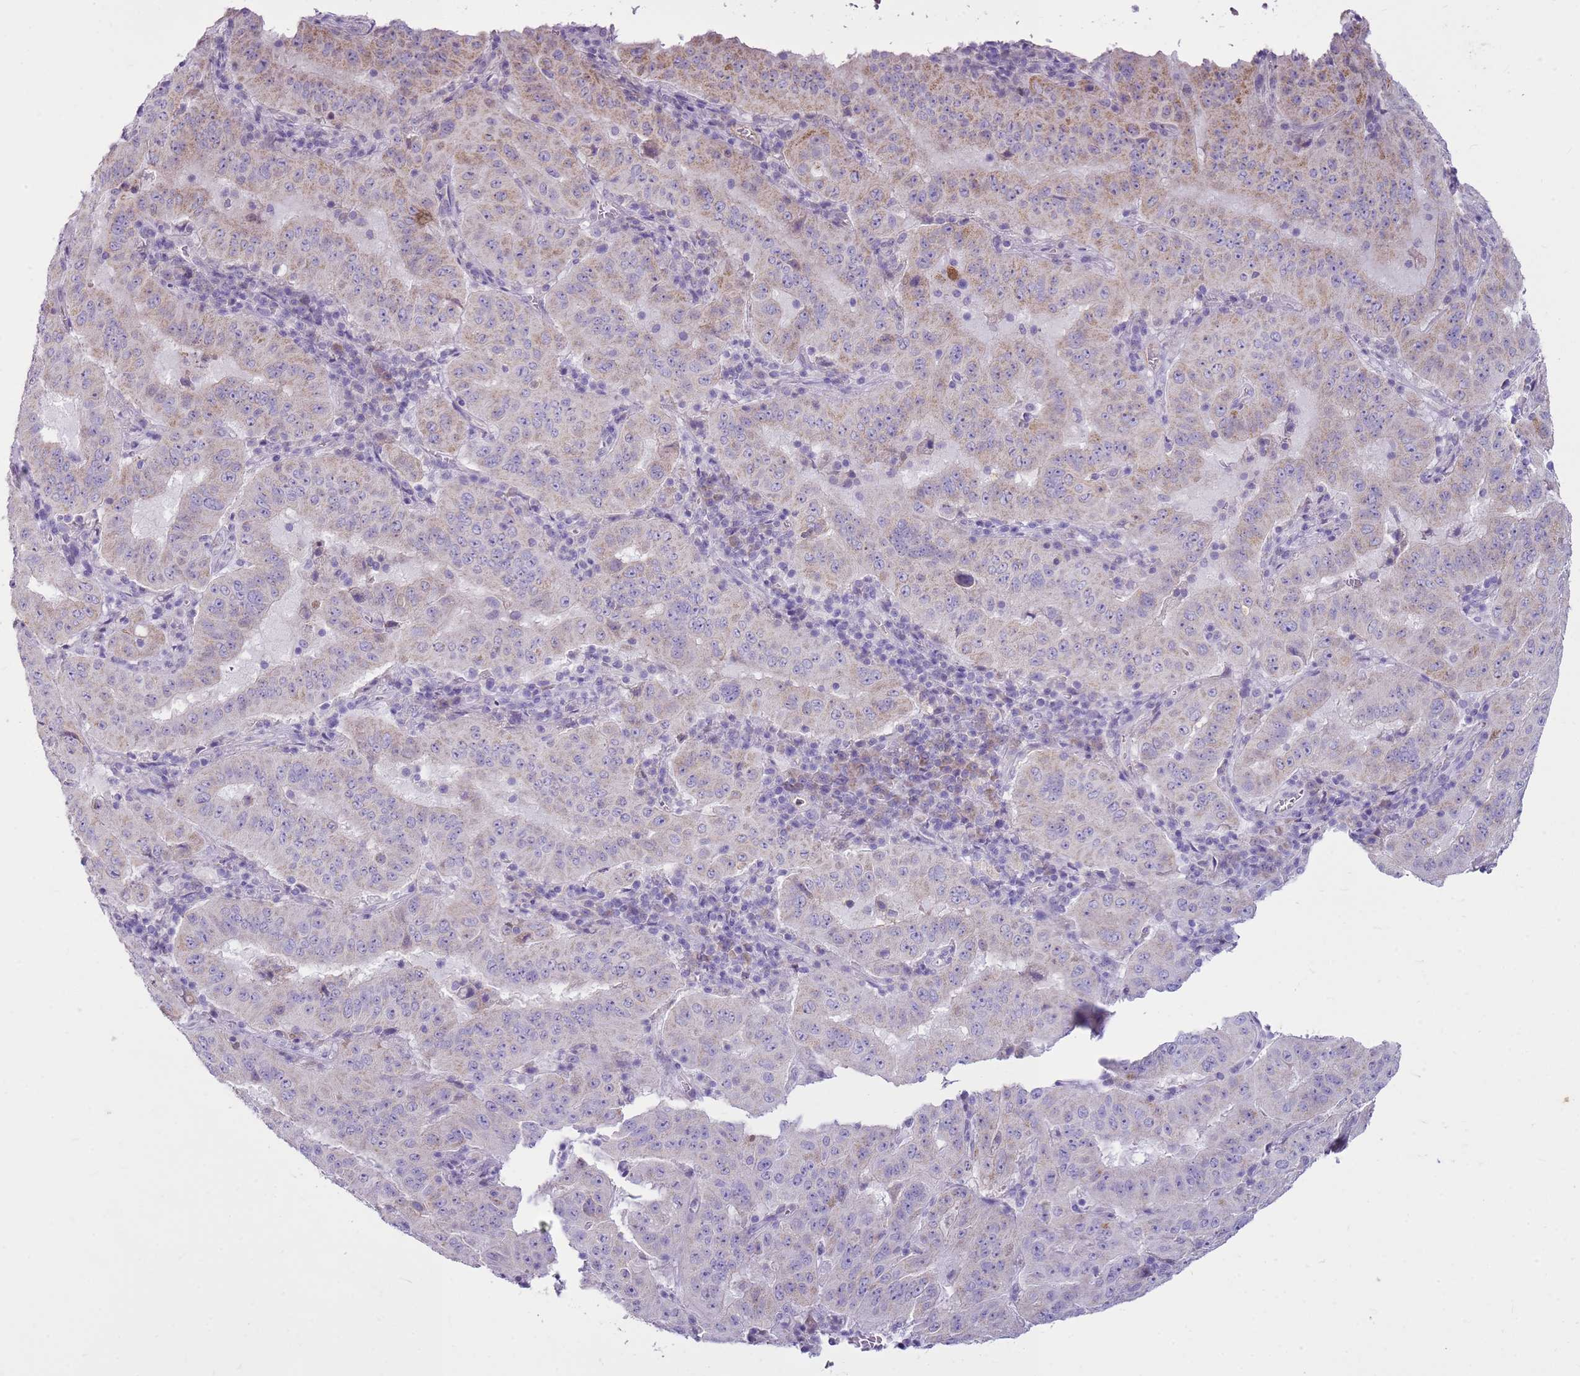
{"staining": {"intensity": "weak", "quantity": "<25%", "location": "cytoplasmic/membranous"}, "tissue": "pancreatic cancer", "cell_type": "Tumor cells", "image_type": "cancer", "snomed": [{"axis": "morphology", "description": "Adenocarcinoma, NOS"}, {"axis": "topography", "description": "Pancreas"}], "caption": "An IHC image of pancreatic adenocarcinoma is shown. There is no staining in tumor cells of pancreatic adenocarcinoma.", "gene": "FABP2", "patient": {"sex": "male", "age": 63}}